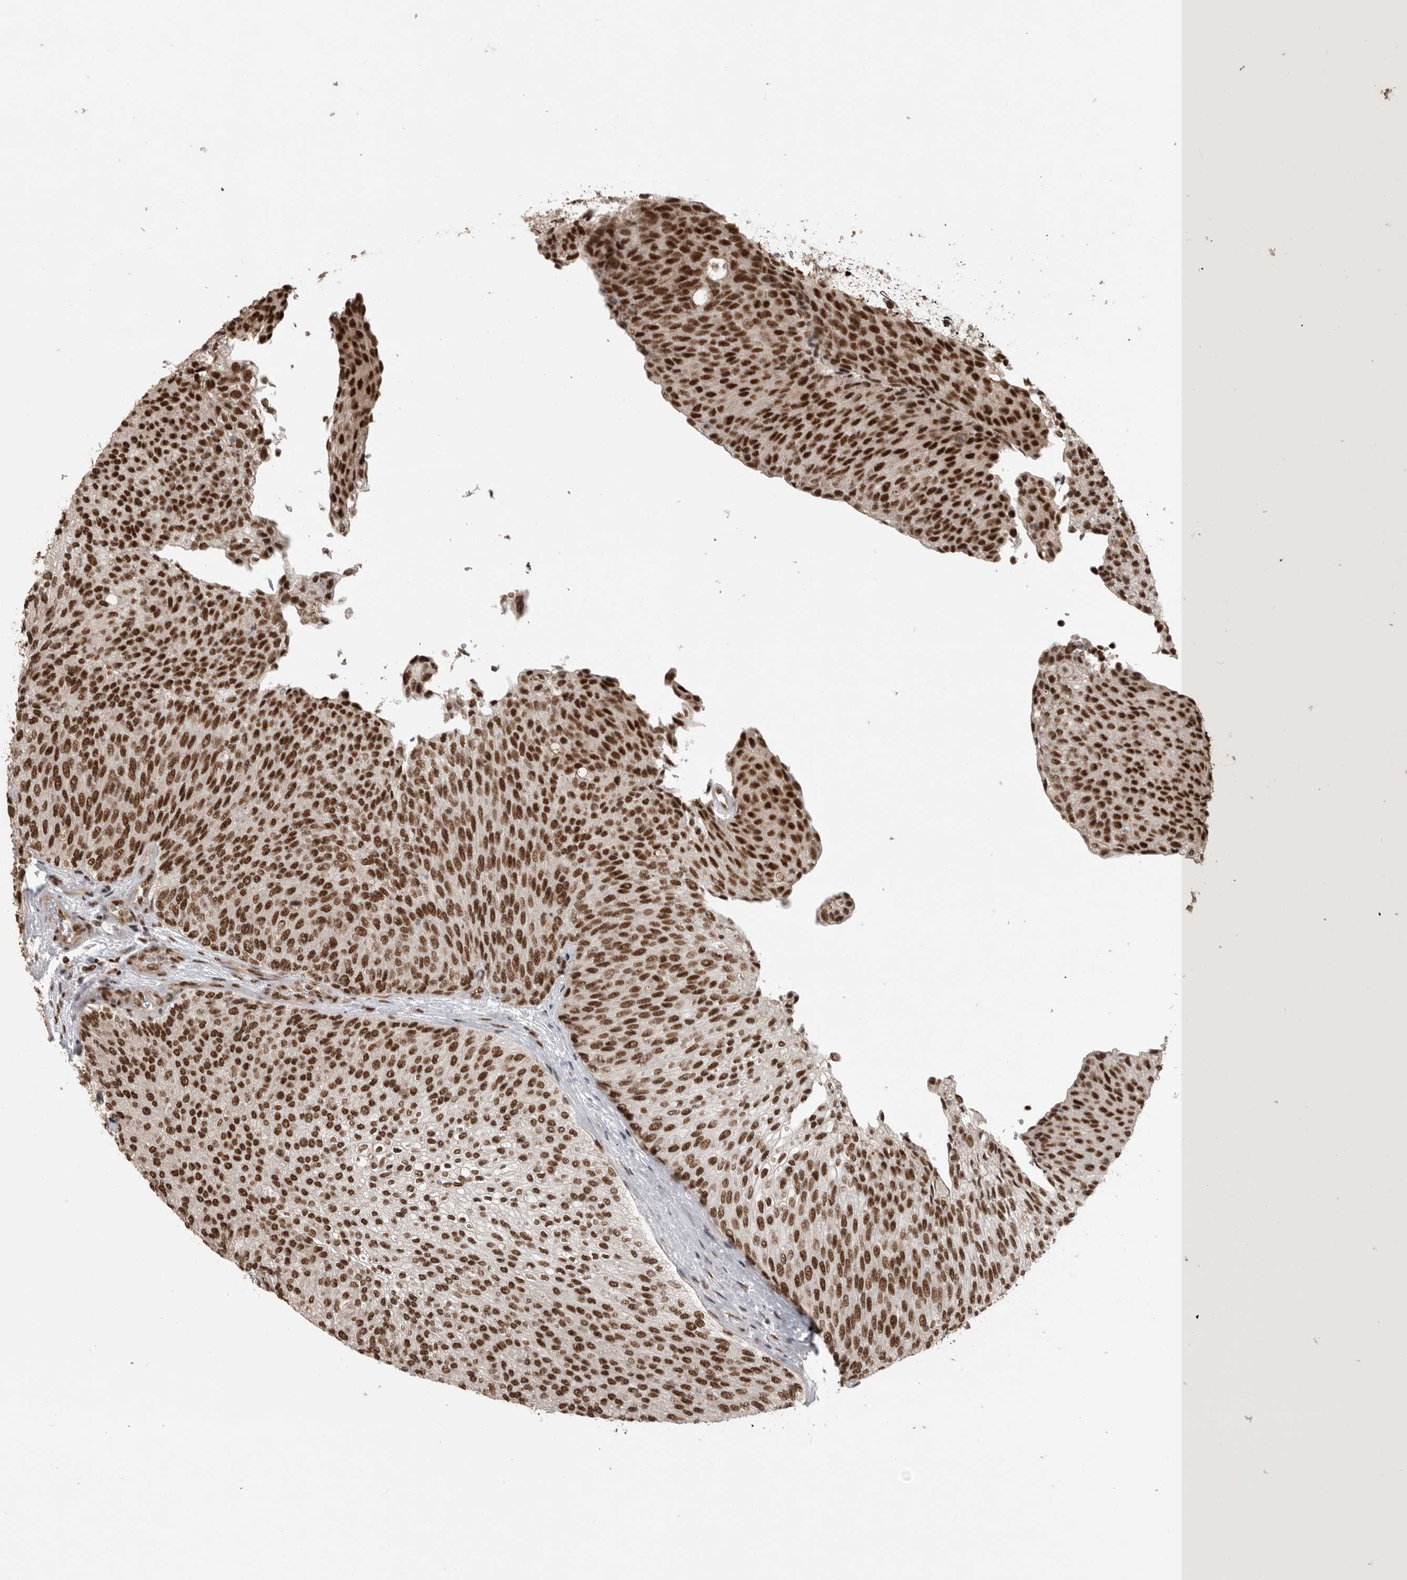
{"staining": {"intensity": "strong", "quantity": ">75%", "location": "nuclear"}, "tissue": "urothelial cancer", "cell_type": "Tumor cells", "image_type": "cancer", "snomed": [{"axis": "morphology", "description": "Urothelial carcinoma, Low grade"}, {"axis": "topography", "description": "Urinary bladder"}], "caption": "Urothelial cancer tissue displays strong nuclear positivity in approximately >75% of tumor cells", "gene": "CBLL1", "patient": {"sex": "female", "age": 79}}